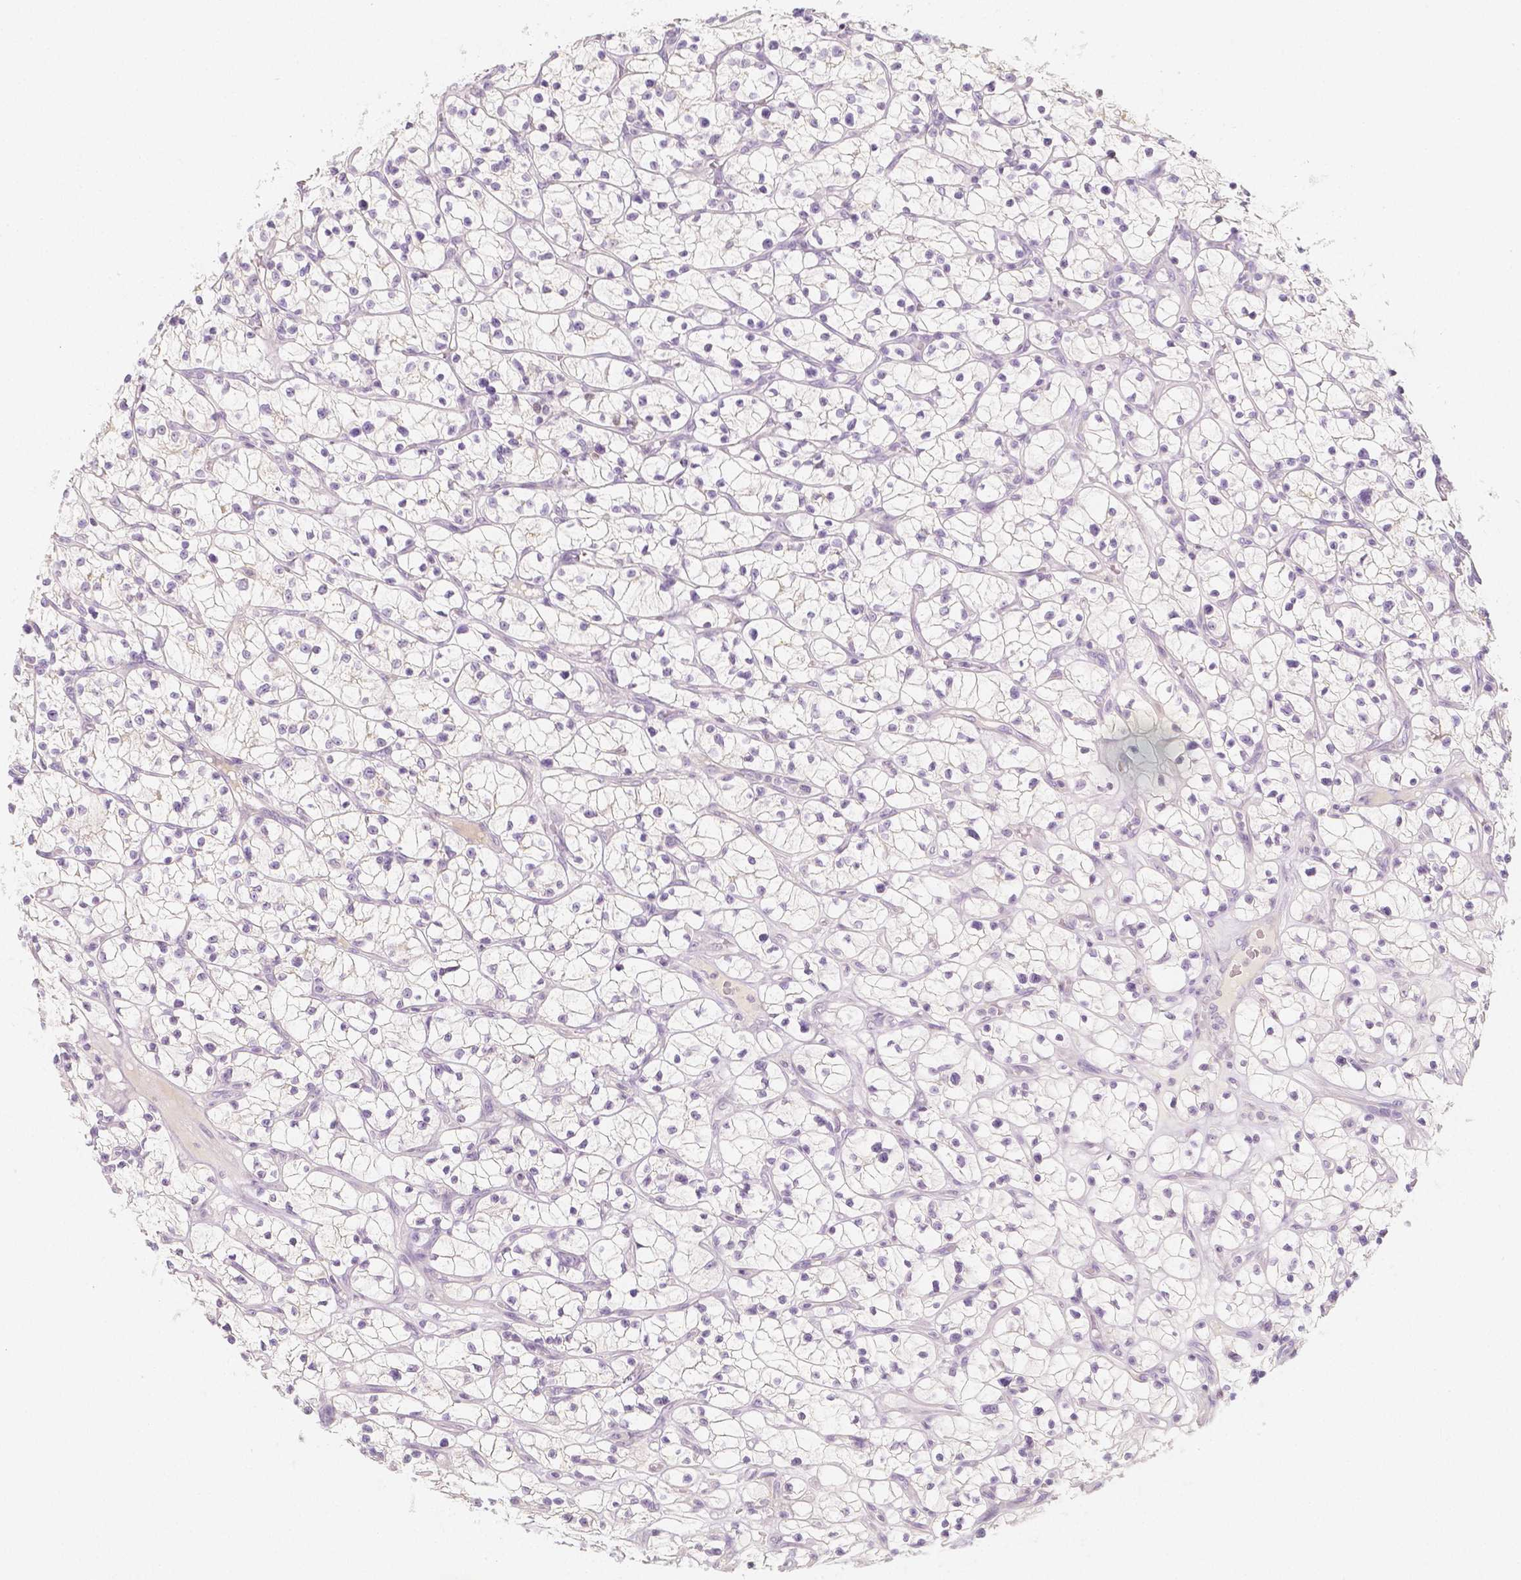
{"staining": {"intensity": "negative", "quantity": "none", "location": "none"}, "tissue": "renal cancer", "cell_type": "Tumor cells", "image_type": "cancer", "snomed": [{"axis": "morphology", "description": "Adenocarcinoma, NOS"}, {"axis": "topography", "description": "Kidney"}], "caption": "The immunohistochemistry histopathology image has no significant expression in tumor cells of adenocarcinoma (renal) tissue.", "gene": "BATF", "patient": {"sex": "female", "age": 64}}